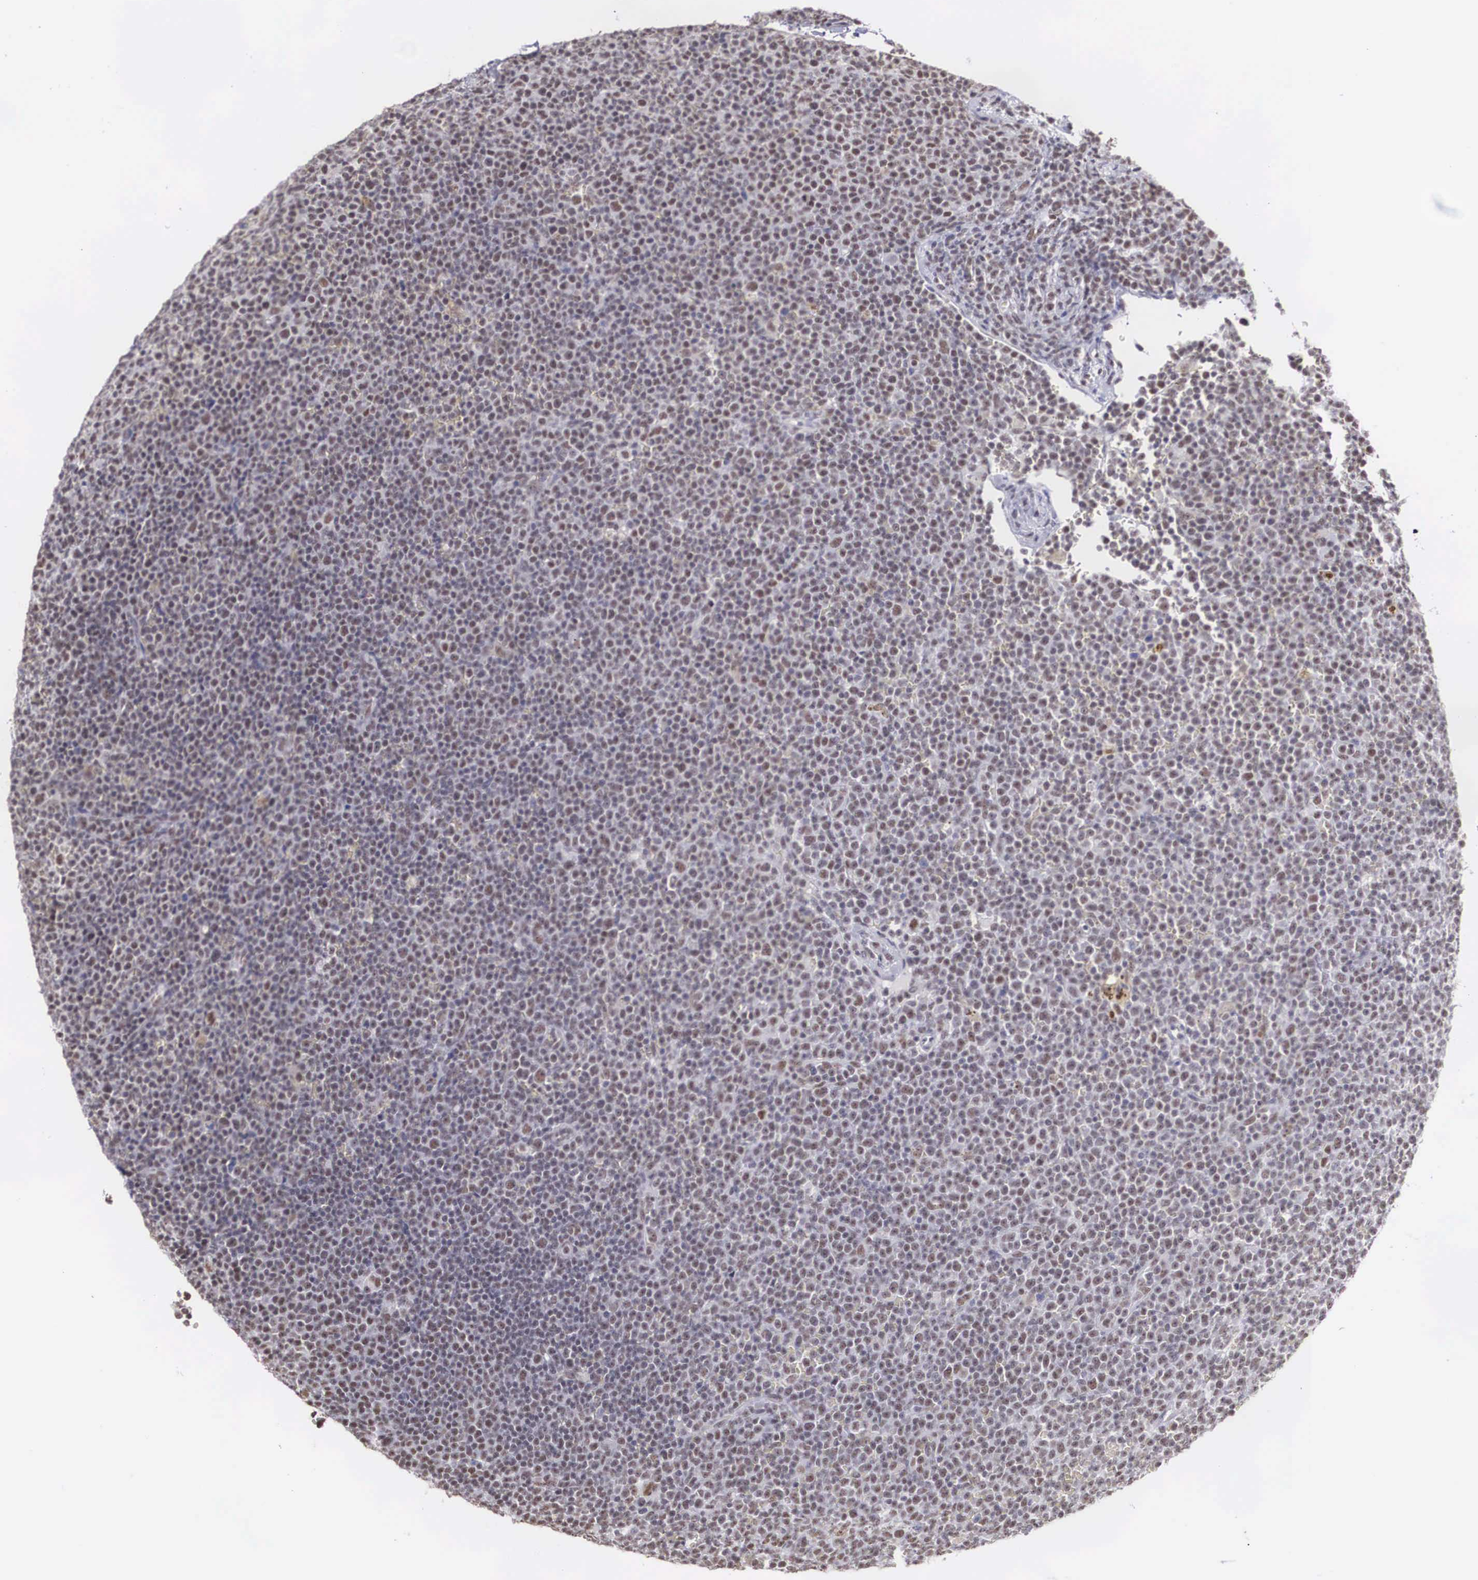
{"staining": {"intensity": "weak", "quantity": "25%-75%", "location": "nuclear"}, "tissue": "lymphoma", "cell_type": "Tumor cells", "image_type": "cancer", "snomed": [{"axis": "morphology", "description": "Malignant lymphoma, non-Hodgkin's type, Low grade"}, {"axis": "topography", "description": "Lymph node"}], "caption": "DAB (3,3'-diaminobenzidine) immunohistochemical staining of lymphoma displays weak nuclear protein expression in about 25%-75% of tumor cells.", "gene": "CSTF2", "patient": {"sex": "male", "age": 50}}